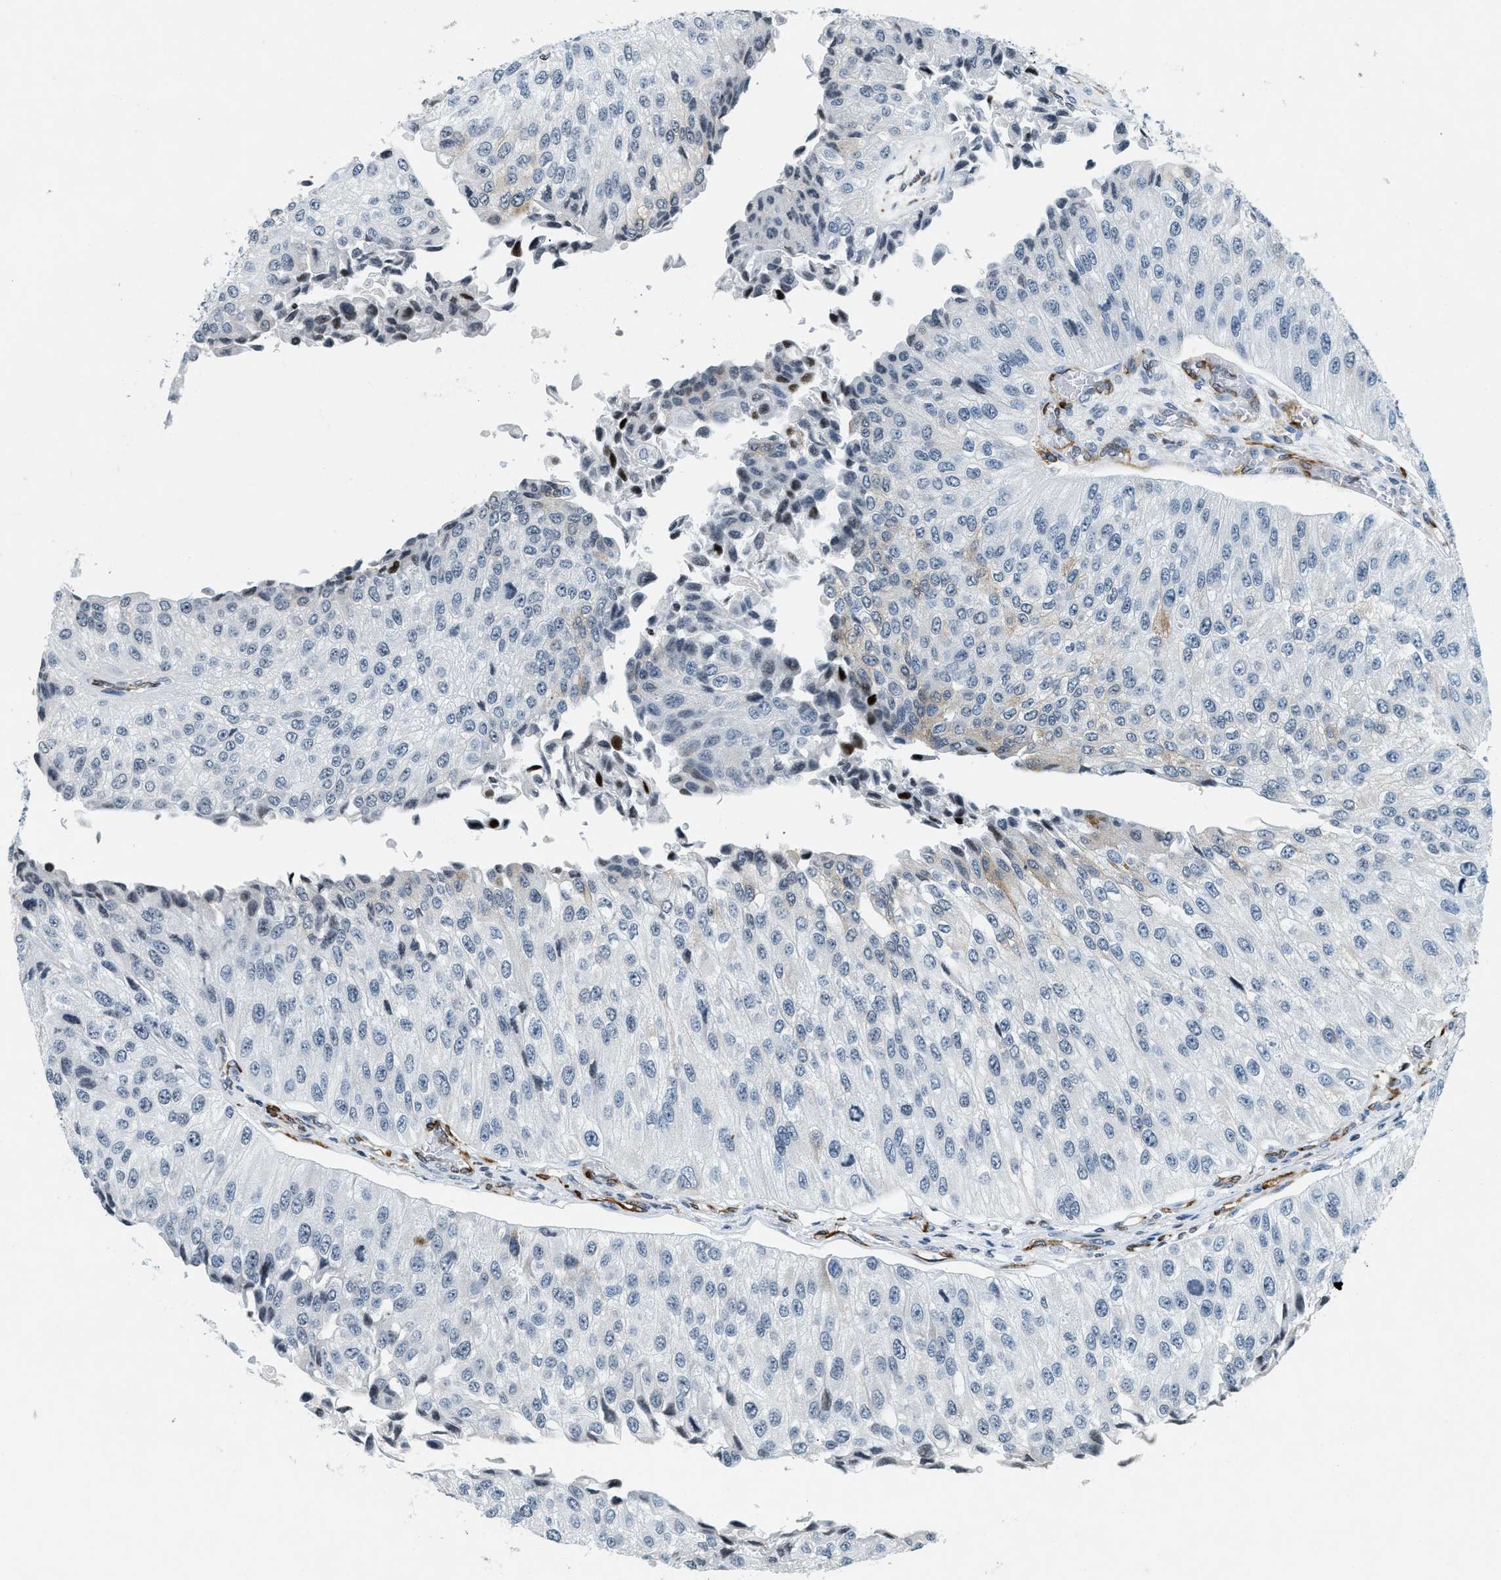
{"staining": {"intensity": "negative", "quantity": "none", "location": "none"}, "tissue": "urothelial cancer", "cell_type": "Tumor cells", "image_type": "cancer", "snomed": [{"axis": "morphology", "description": "Urothelial carcinoma, High grade"}, {"axis": "topography", "description": "Kidney"}, {"axis": "topography", "description": "Urinary bladder"}], "caption": "Tumor cells are negative for protein expression in human urothelial cancer.", "gene": "UVRAG", "patient": {"sex": "male", "age": 77}}